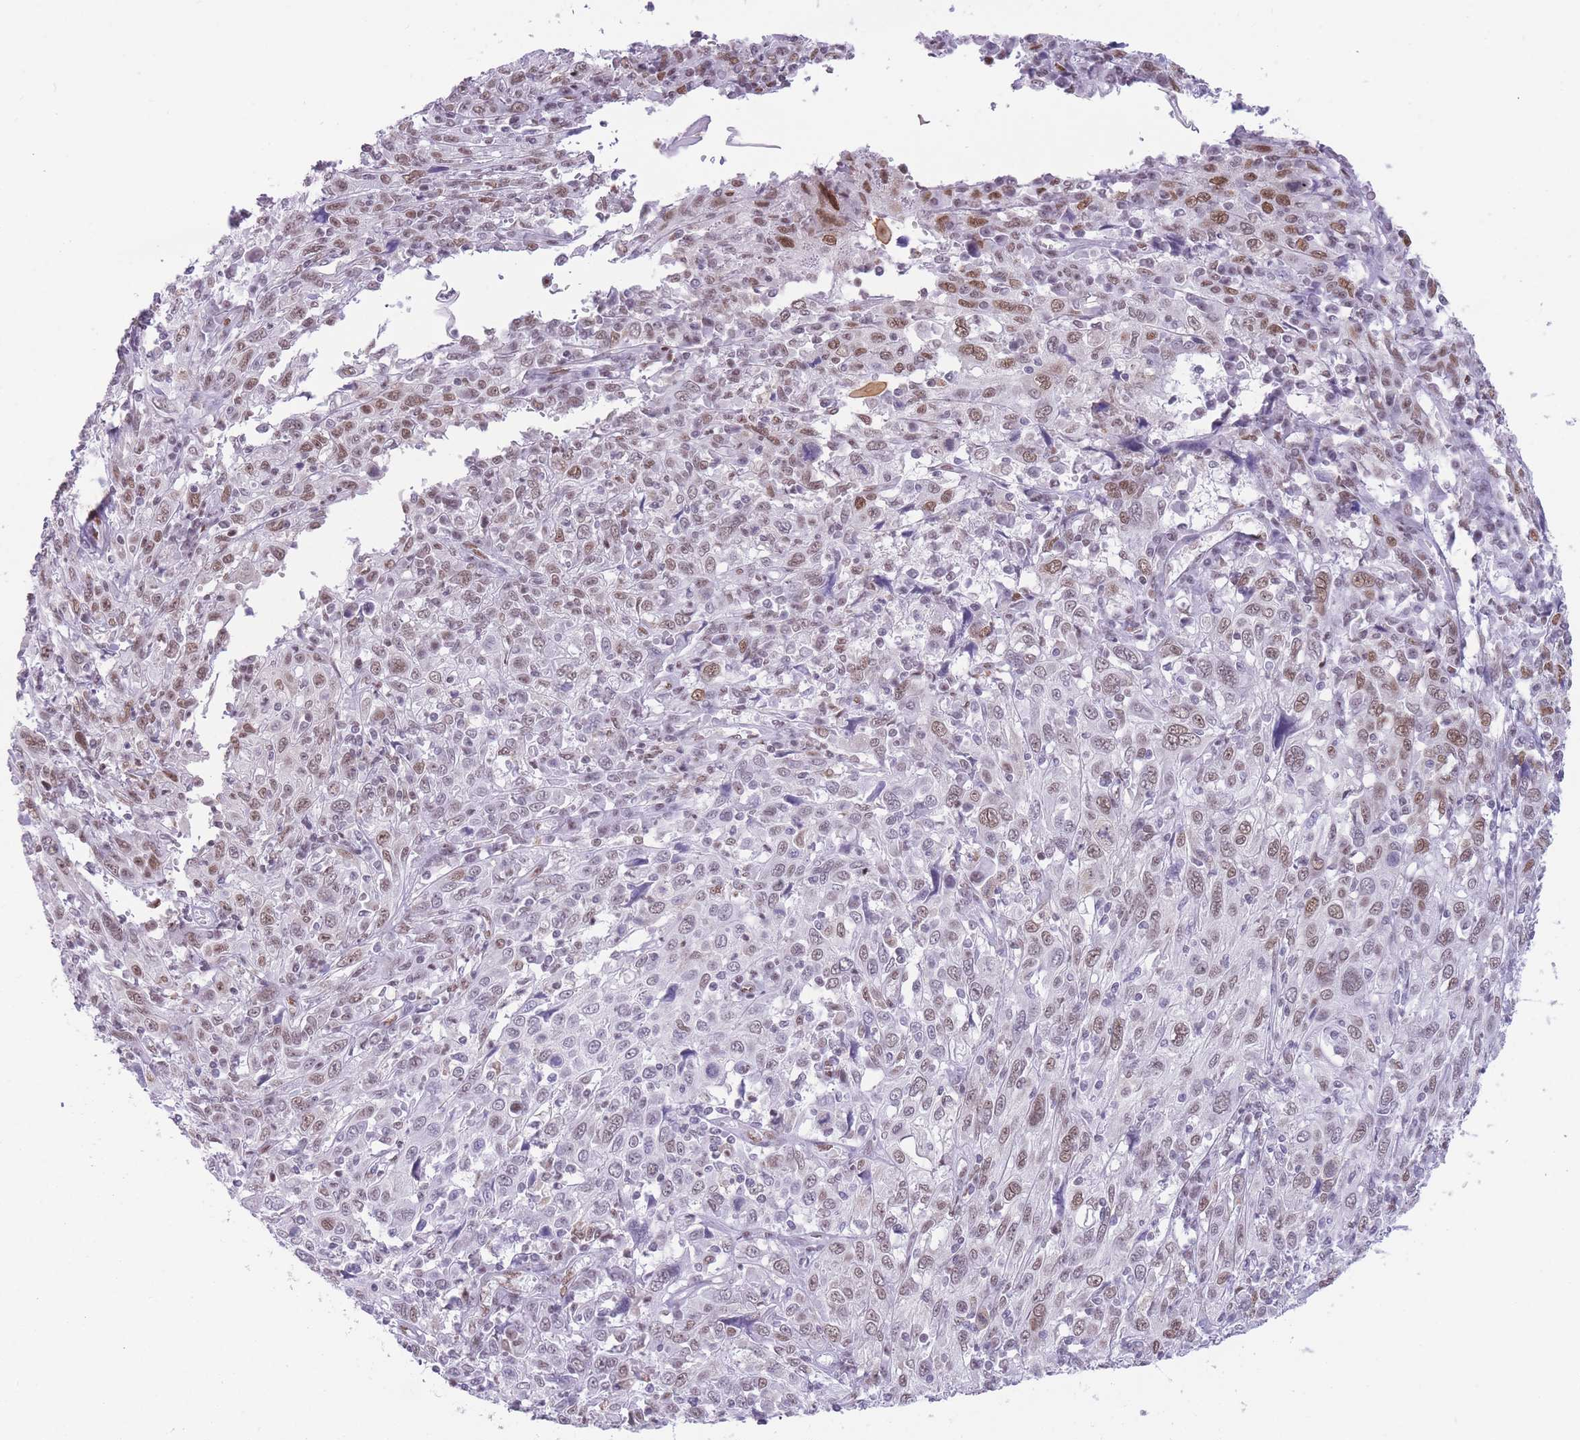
{"staining": {"intensity": "weak", "quantity": "25%-75%", "location": "nuclear"}, "tissue": "cervical cancer", "cell_type": "Tumor cells", "image_type": "cancer", "snomed": [{"axis": "morphology", "description": "Squamous cell carcinoma, NOS"}, {"axis": "topography", "description": "Cervix"}], "caption": "Protein staining reveals weak nuclear expression in about 25%-75% of tumor cells in cervical cancer (squamous cell carcinoma).", "gene": "HNRNPUL1", "patient": {"sex": "female", "age": 46}}